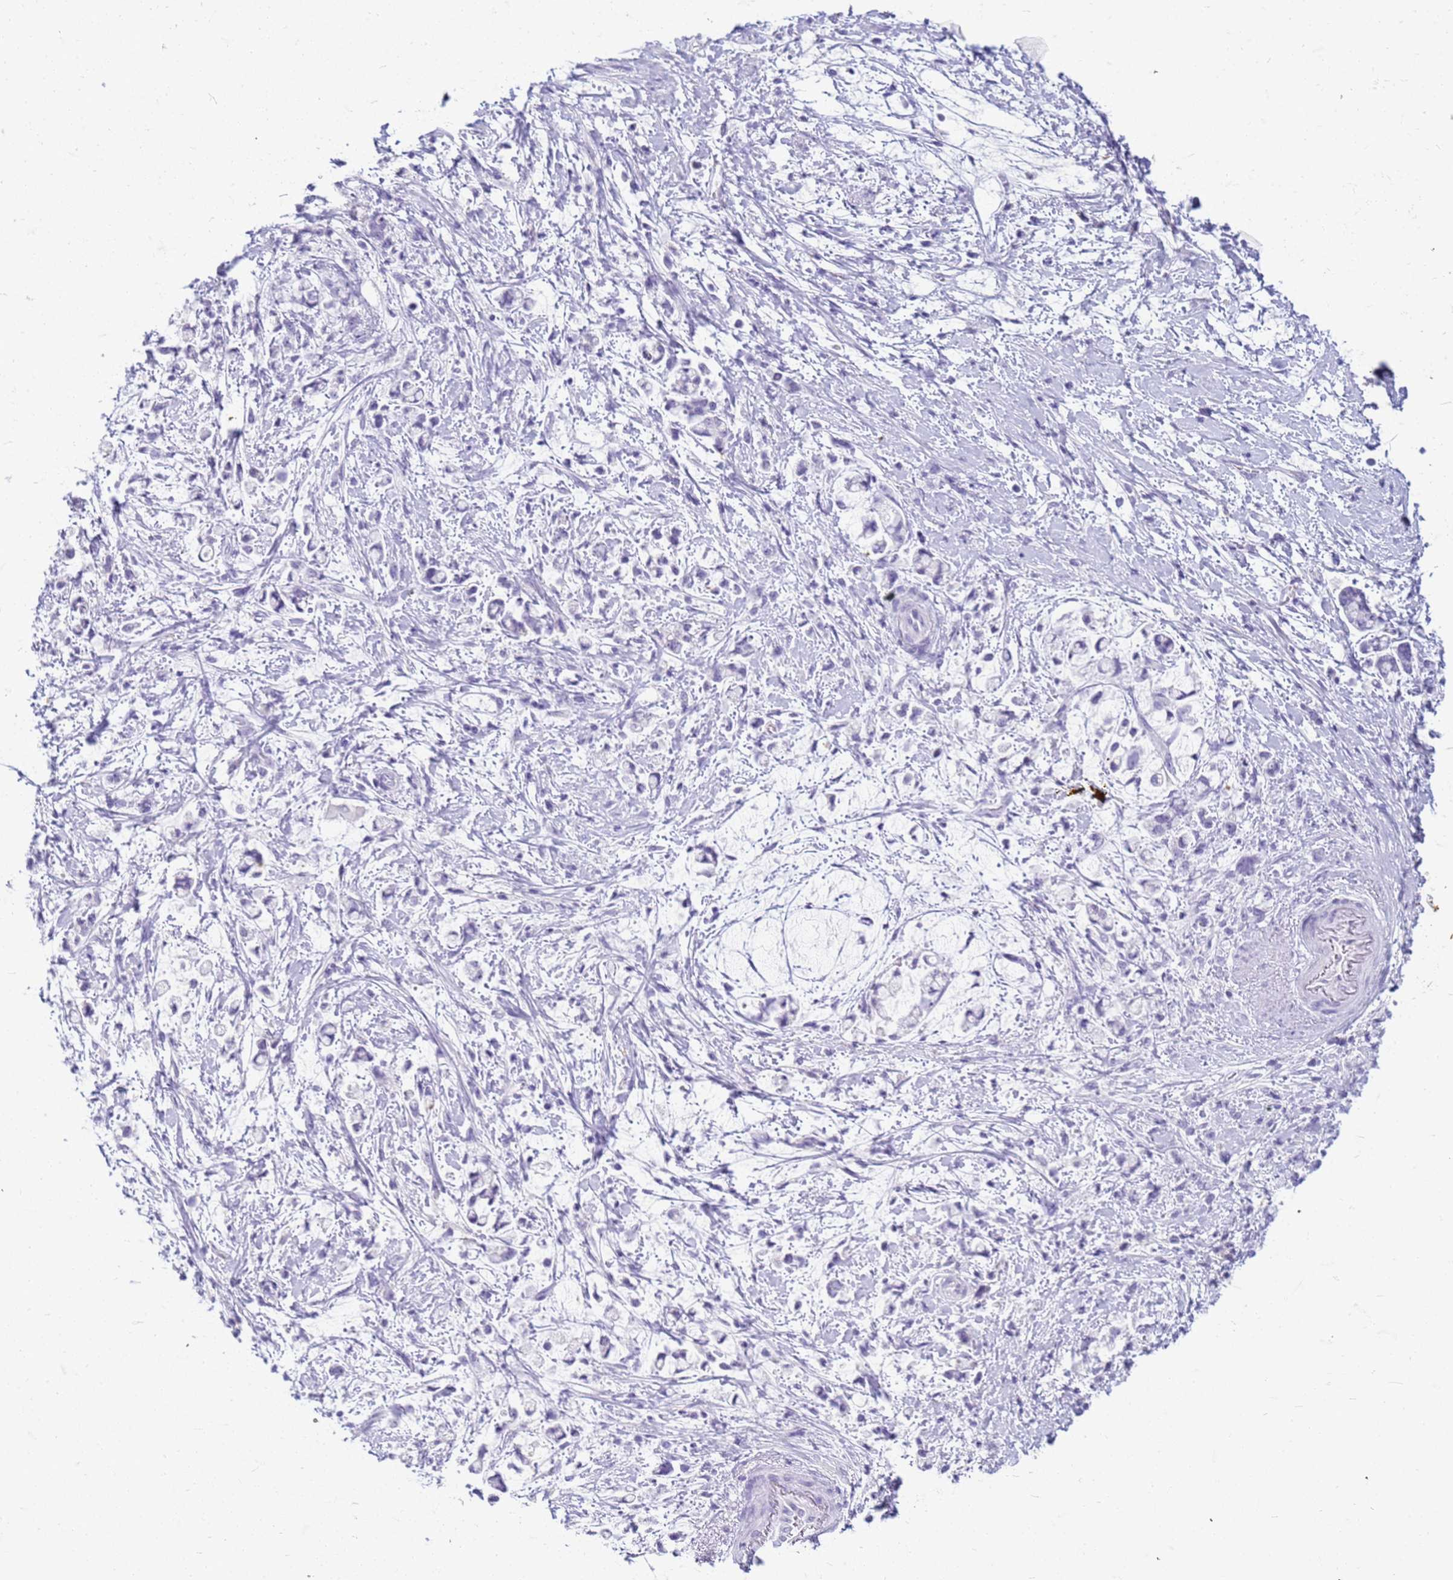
{"staining": {"intensity": "negative", "quantity": "none", "location": "none"}, "tissue": "stomach cancer", "cell_type": "Tumor cells", "image_type": "cancer", "snomed": [{"axis": "morphology", "description": "Adenocarcinoma, NOS"}, {"axis": "topography", "description": "Stomach"}], "caption": "A micrograph of stomach adenocarcinoma stained for a protein exhibits no brown staining in tumor cells. The staining was performed using DAB (3,3'-diaminobenzidine) to visualize the protein expression in brown, while the nuclei were stained in blue with hematoxylin (Magnification: 20x).", "gene": "CFAP100", "patient": {"sex": "female", "age": 60}}